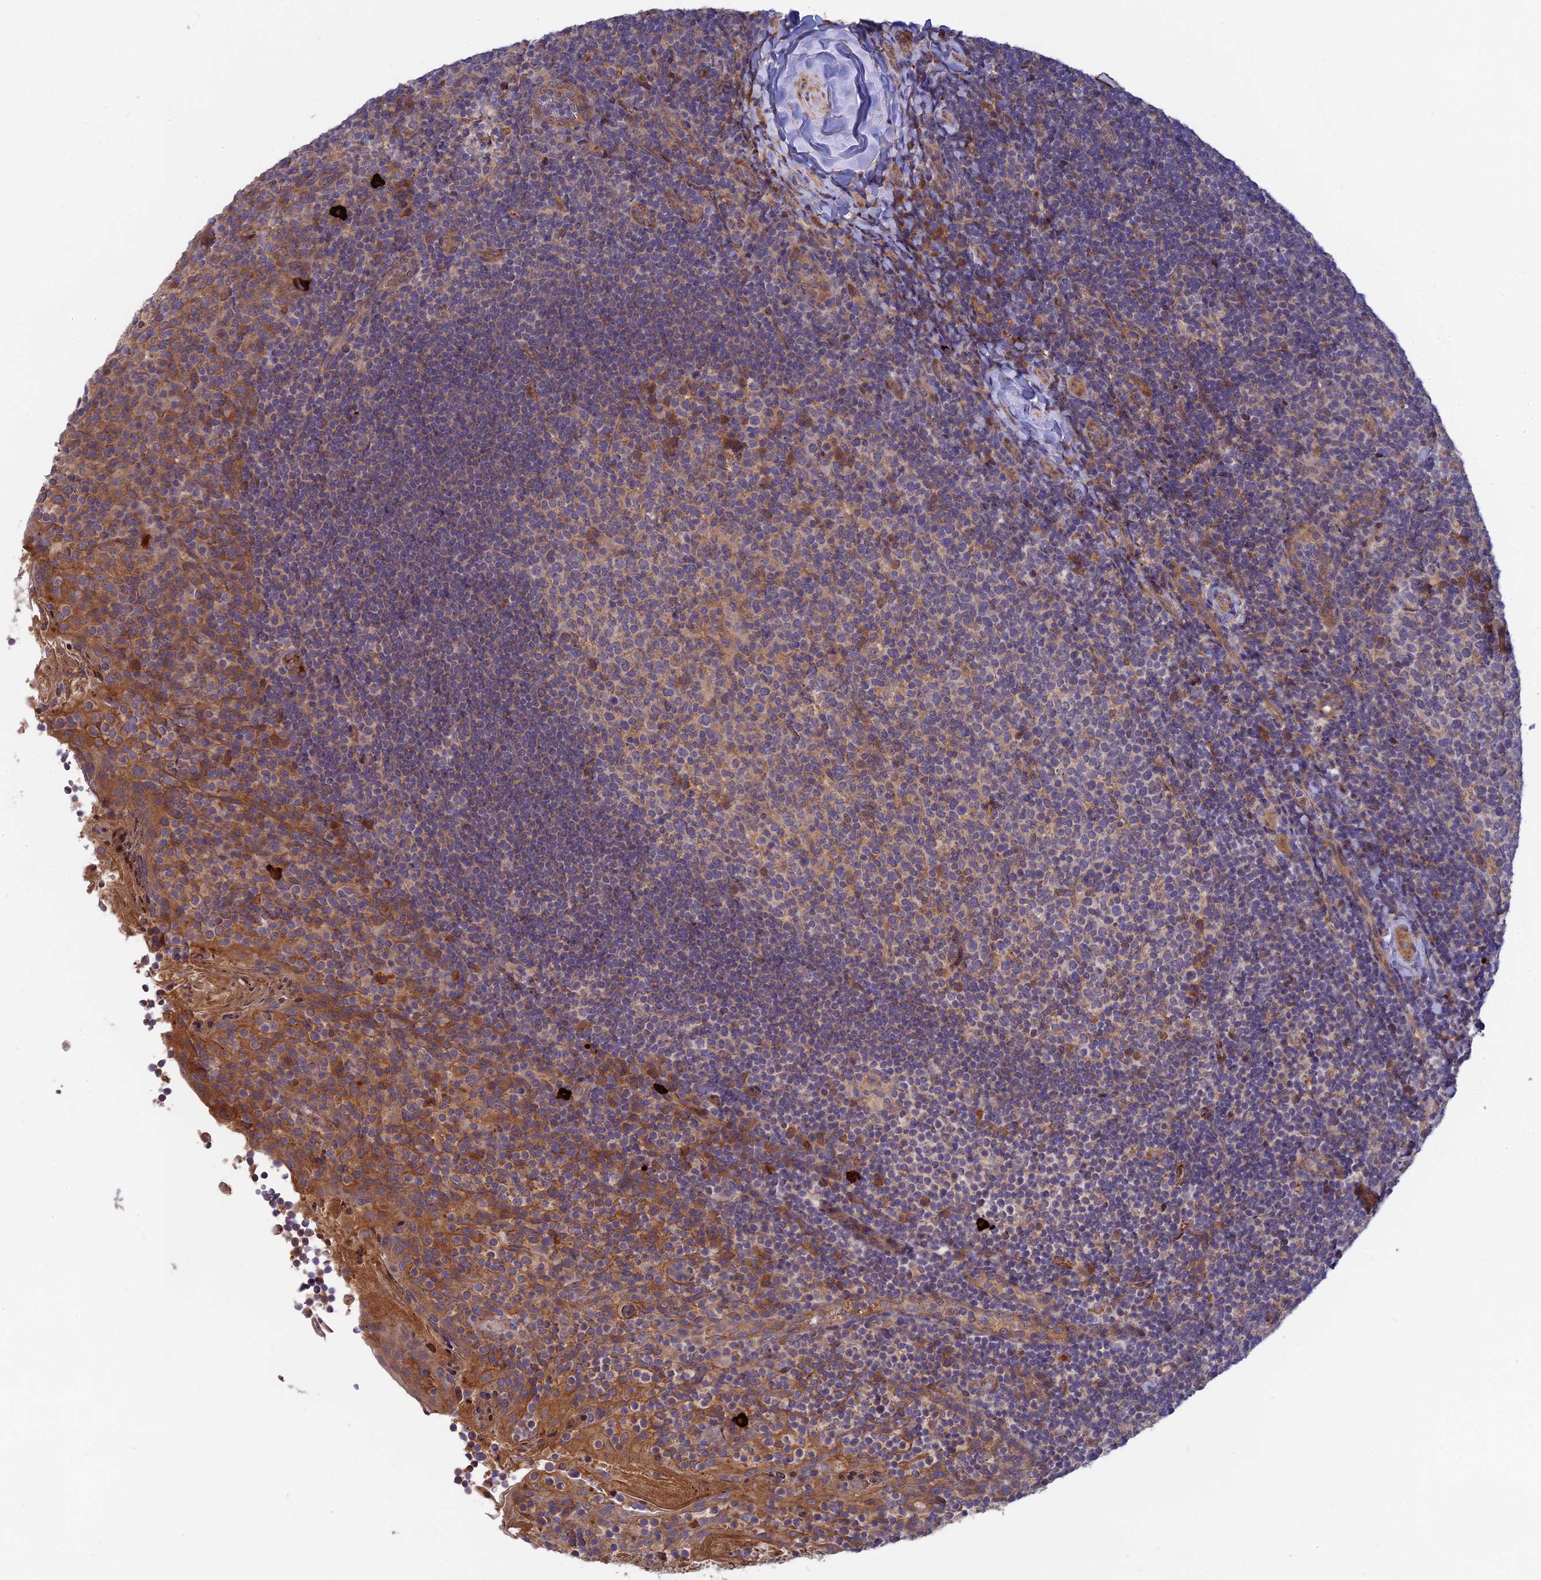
{"staining": {"intensity": "moderate", "quantity": "<25%", "location": "cytoplasmic/membranous"}, "tissue": "tonsil", "cell_type": "Germinal center cells", "image_type": "normal", "snomed": [{"axis": "morphology", "description": "Normal tissue, NOS"}, {"axis": "topography", "description": "Tonsil"}], "caption": "High-power microscopy captured an immunohistochemistry micrograph of benign tonsil, revealing moderate cytoplasmic/membranous expression in about <25% of germinal center cells.", "gene": "FAM151B", "patient": {"sex": "female", "age": 10}}